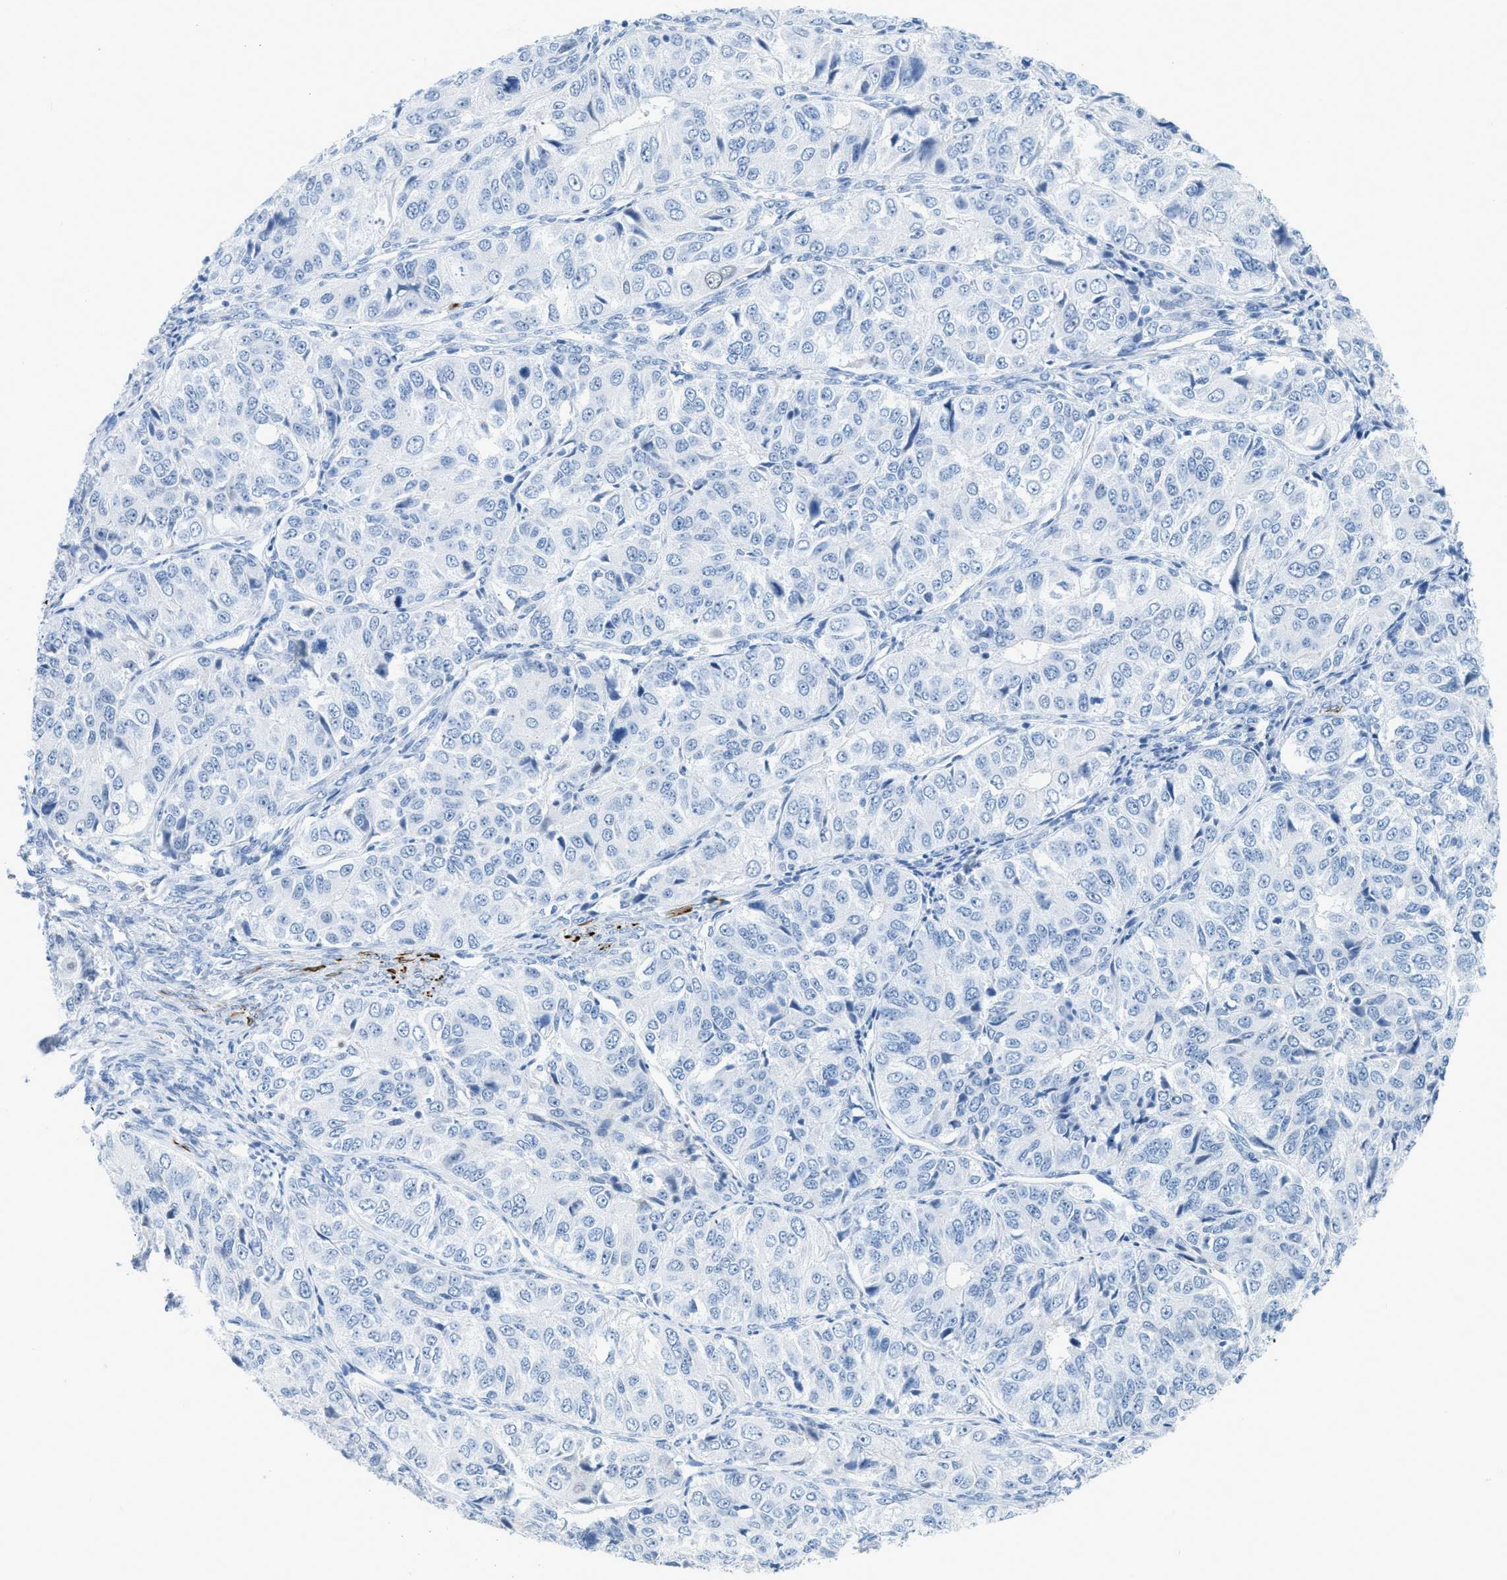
{"staining": {"intensity": "negative", "quantity": "none", "location": "none"}, "tissue": "ovarian cancer", "cell_type": "Tumor cells", "image_type": "cancer", "snomed": [{"axis": "morphology", "description": "Carcinoma, endometroid"}, {"axis": "topography", "description": "Ovary"}], "caption": "IHC image of human endometroid carcinoma (ovarian) stained for a protein (brown), which exhibits no expression in tumor cells.", "gene": "DES", "patient": {"sex": "female", "age": 51}}